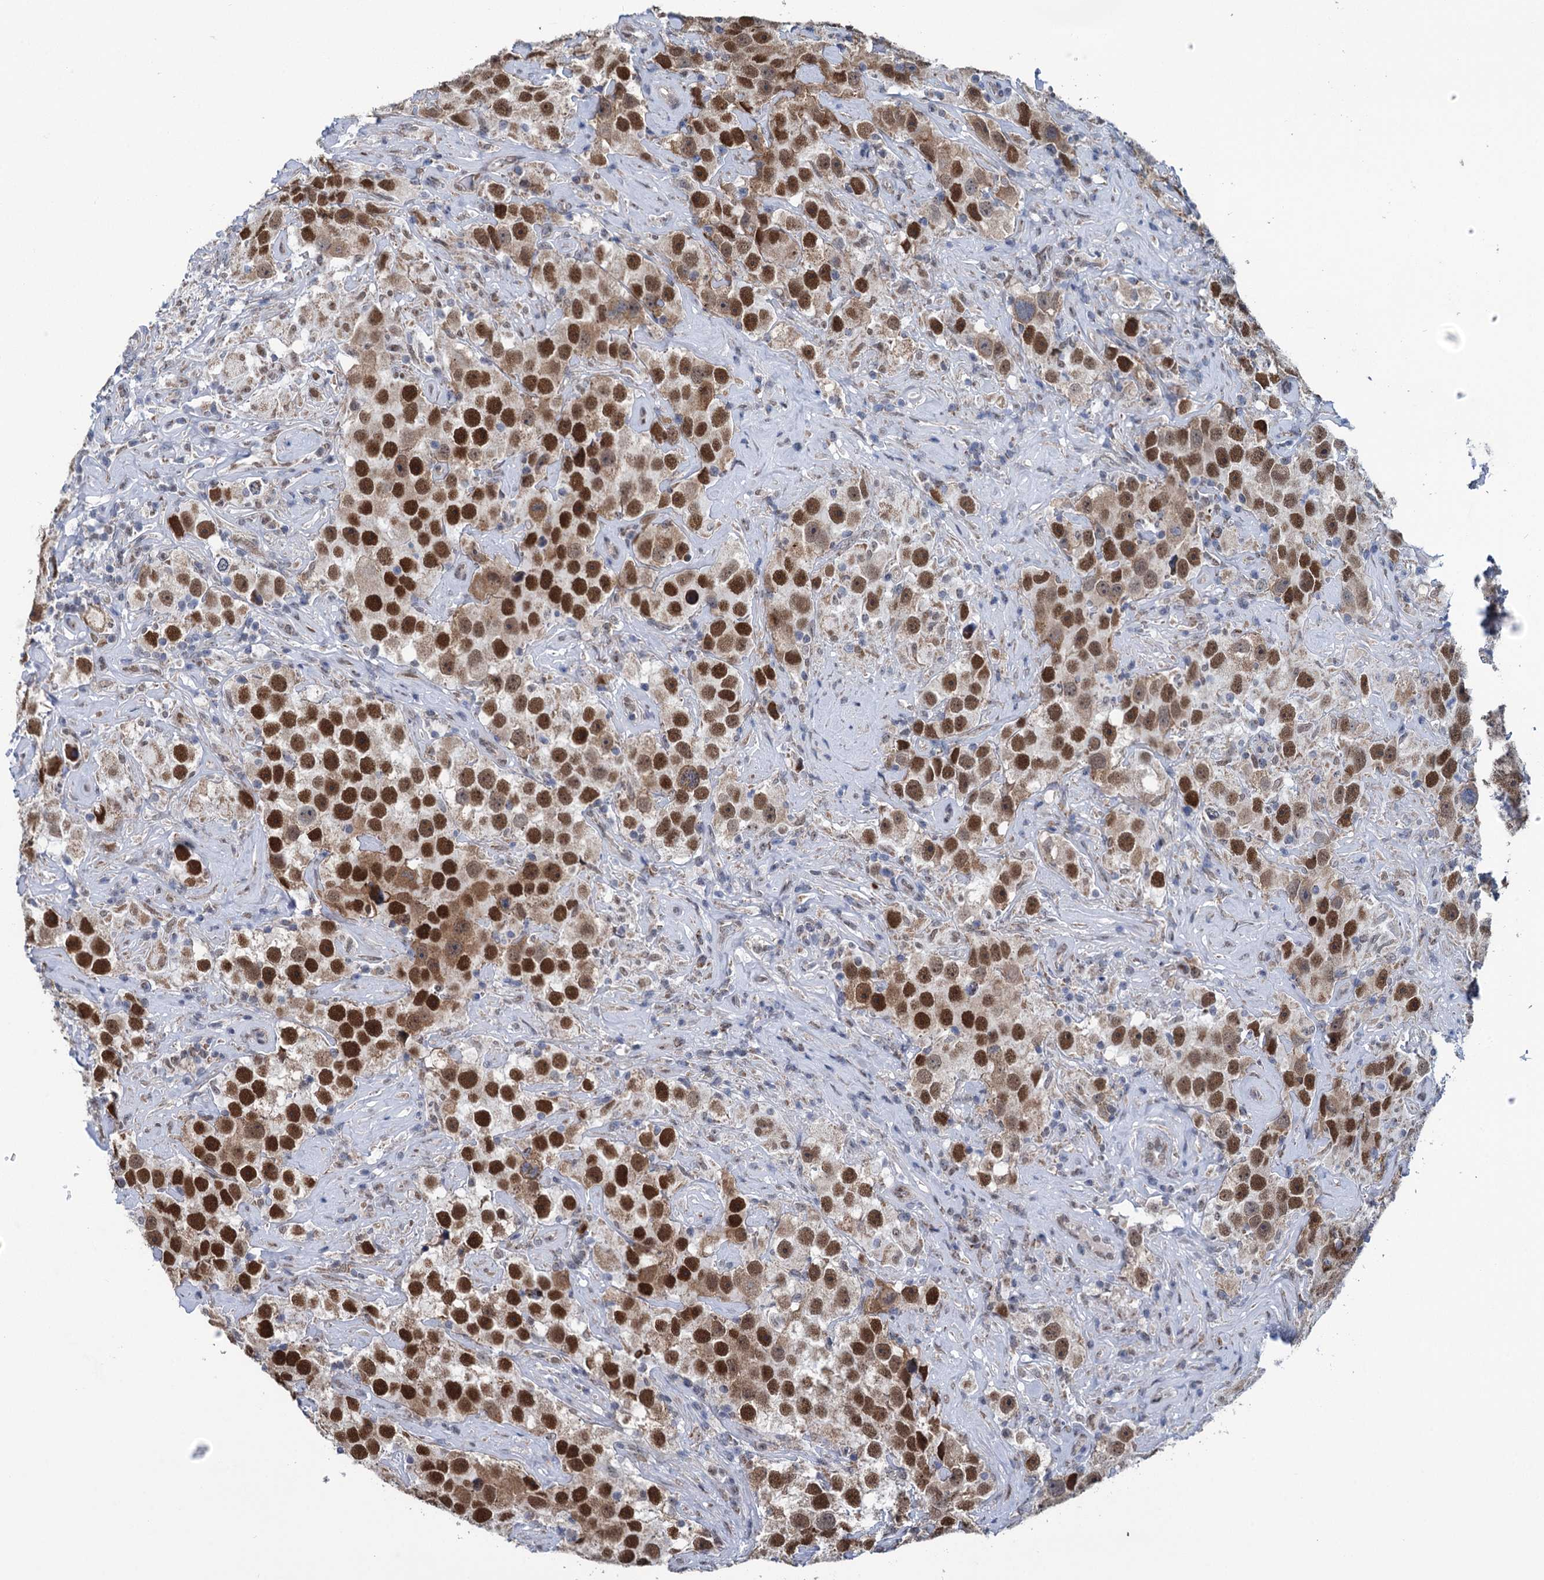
{"staining": {"intensity": "strong", "quantity": ">75%", "location": "nuclear"}, "tissue": "testis cancer", "cell_type": "Tumor cells", "image_type": "cancer", "snomed": [{"axis": "morphology", "description": "Seminoma, NOS"}, {"axis": "topography", "description": "Testis"}], "caption": "High-magnification brightfield microscopy of testis cancer (seminoma) stained with DAB (3,3'-diaminobenzidine) (brown) and counterstained with hematoxylin (blue). tumor cells exhibit strong nuclear staining is present in about>75% of cells. (brown staining indicates protein expression, while blue staining denotes nuclei).", "gene": "MORN3", "patient": {"sex": "male", "age": 49}}